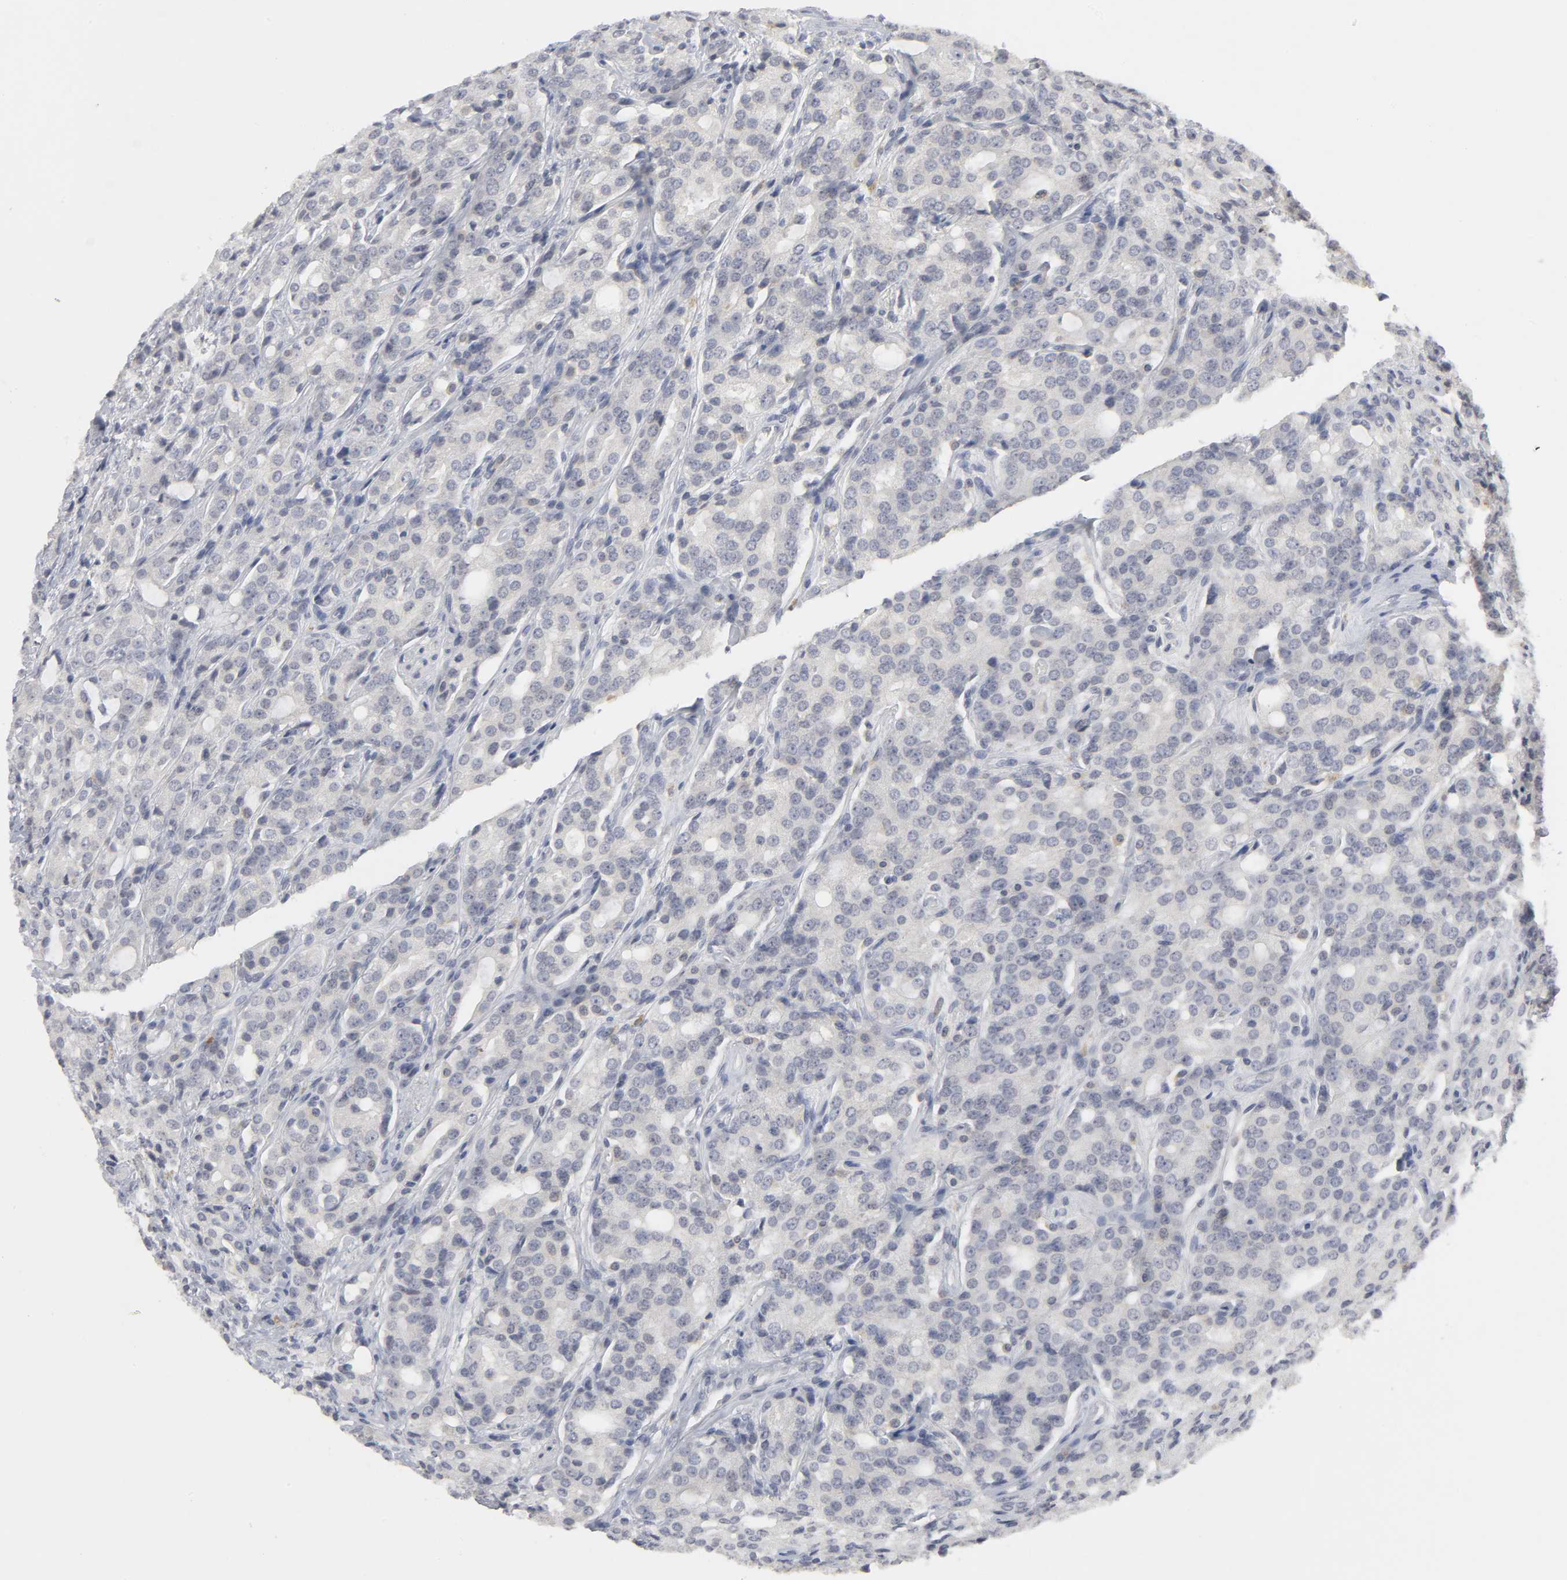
{"staining": {"intensity": "negative", "quantity": "none", "location": "none"}, "tissue": "prostate cancer", "cell_type": "Tumor cells", "image_type": "cancer", "snomed": [{"axis": "morphology", "description": "Adenocarcinoma, High grade"}, {"axis": "topography", "description": "Prostate"}], "caption": "Histopathology image shows no protein expression in tumor cells of prostate cancer tissue. (DAB IHC visualized using brightfield microscopy, high magnification).", "gene": "TCAP", "patient": {"sex": "male", "age": 72}}